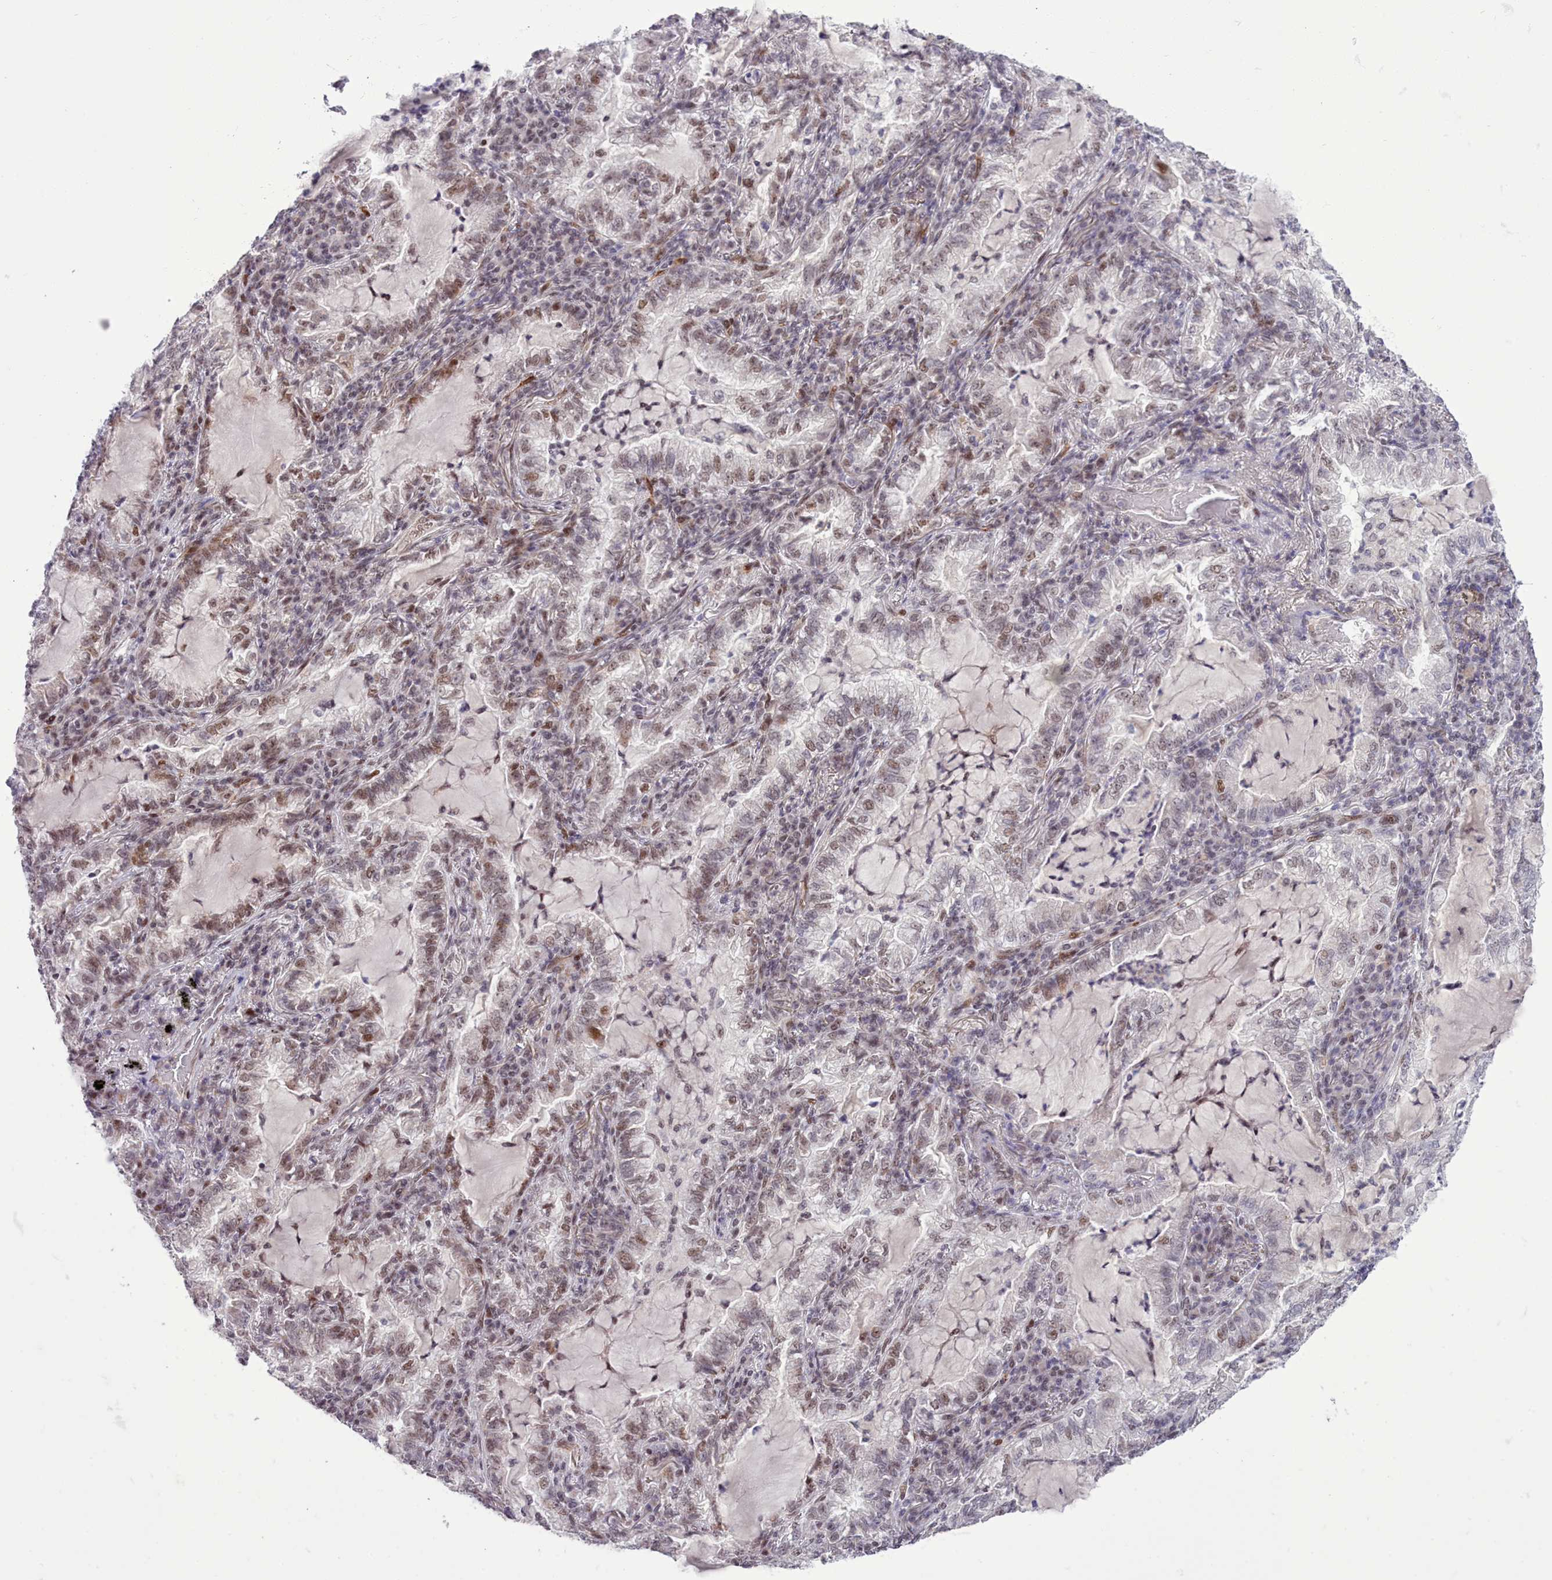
{"staining": {"intensity": "moderate", "quantity": ">75%", "location": "nuclear"}, "tissue": "lung cancer", "cell_type": "Tumor cells", "image_type": "cancer", "snomed": [{"axis": "morphology", "description": "Adenocarcinoma, NOS"}, {"axis": "topography", "description": "Lung"}], "caption": "Lung cancer stained with IHC shows moderate nuclear positivity in approximately >75% of tumor cells.", "gene": "RFX1", "patient": {"sex": "female", "age": 73}}